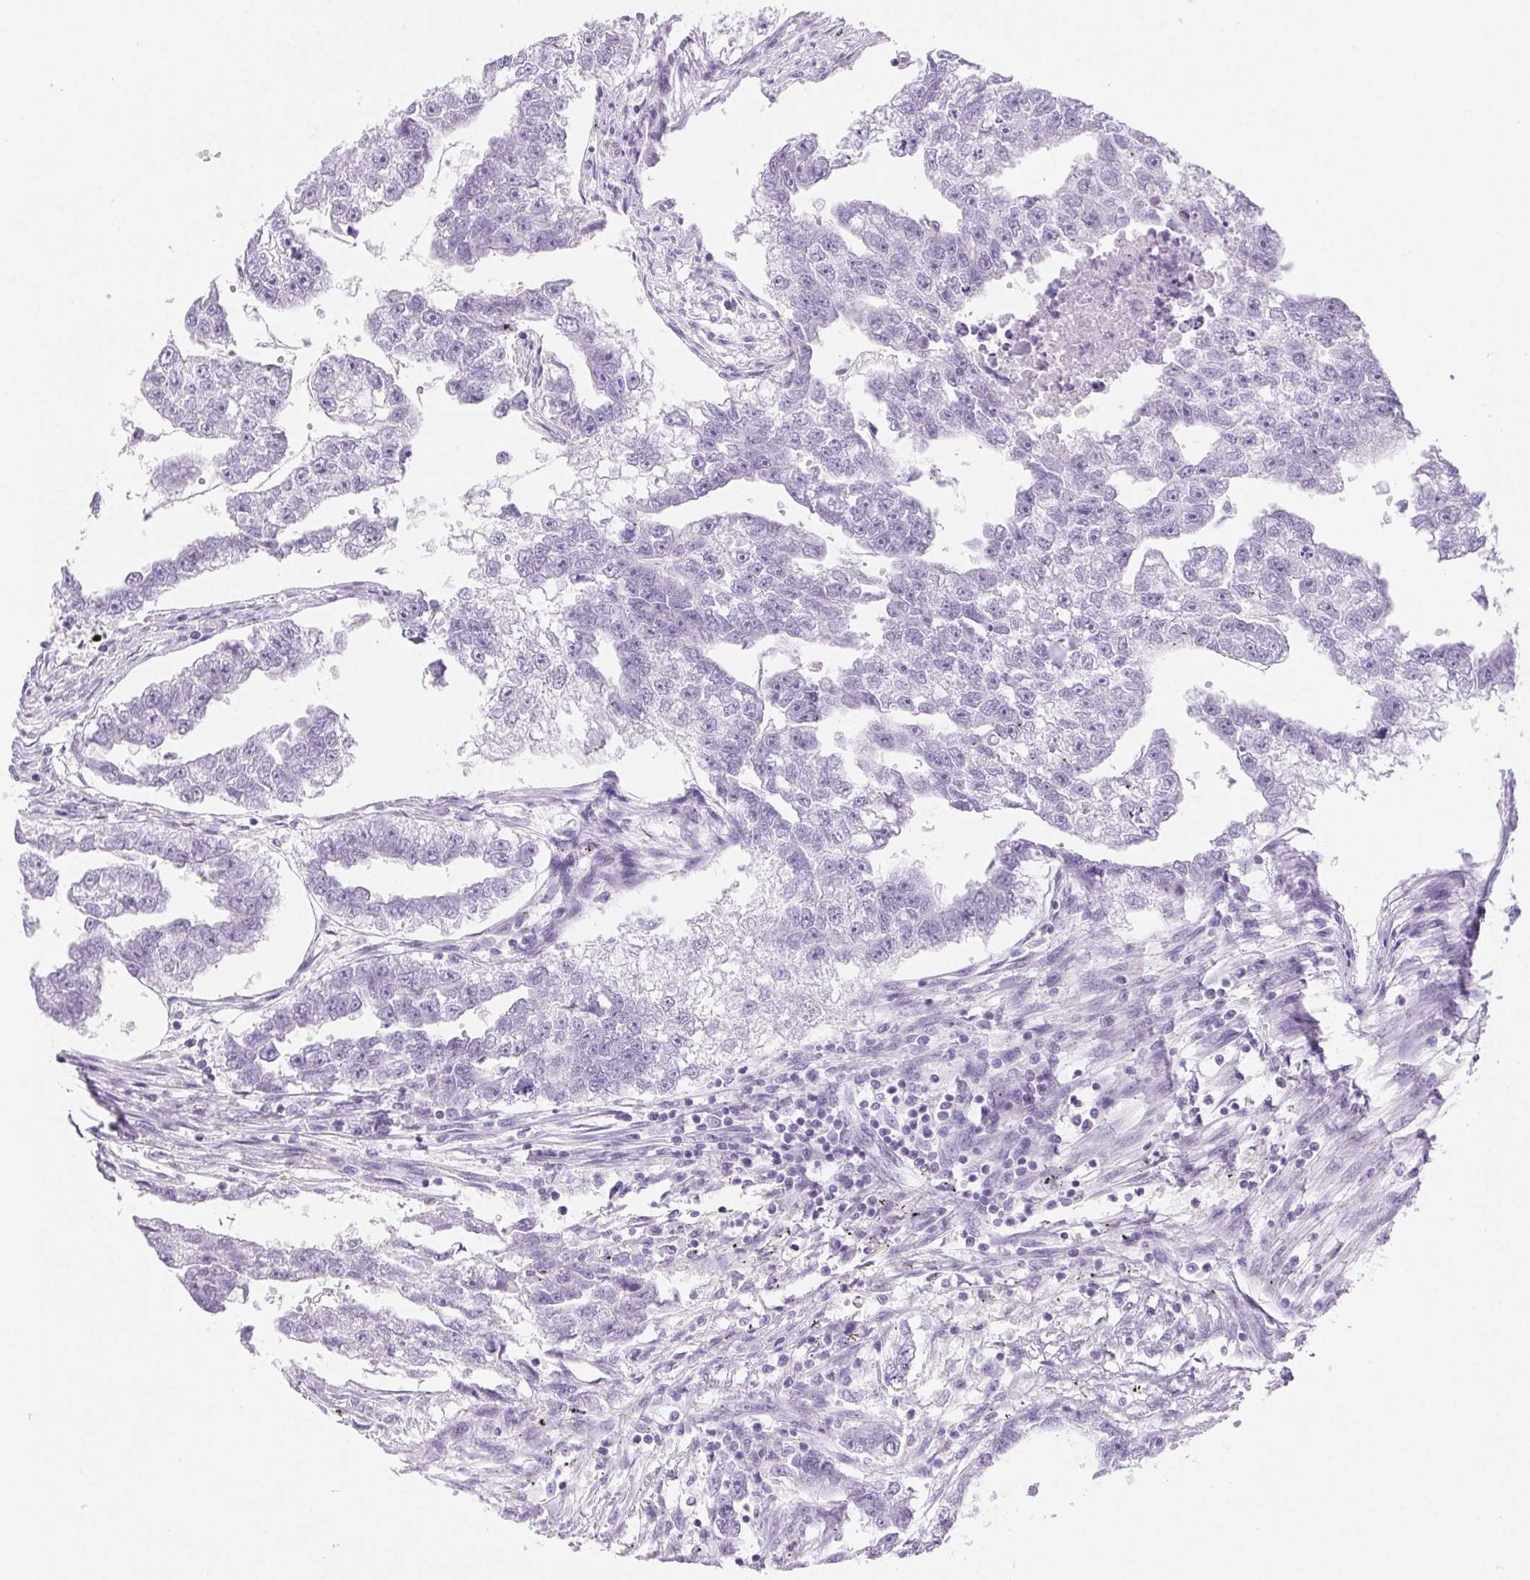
{"staining": {"intensity": "negative", "quantity": "none", "location": "none"}, "tissue": "testis cancer", "cell_type": "Tumor cells", "image_type": "cancer", "snomed": [{"axis": "morphology", "description": "Carcinoma, Embryonal, NOS"}, {"axis": "morphology", "description": "Teratoma, malignant, NOS"}, {"axis": "topography", "description": "Testis"}], "caption": "High magnification brightfield microscopy of testis cancer (malignant teratoma) stained with DAB (brown) and counterstained with hematoxylin (blue): tumor cells show no significant expression. Nuclei are stained in blue.", "gene": "CLDN16", "patient": {"sex": "male", "age": 44}}